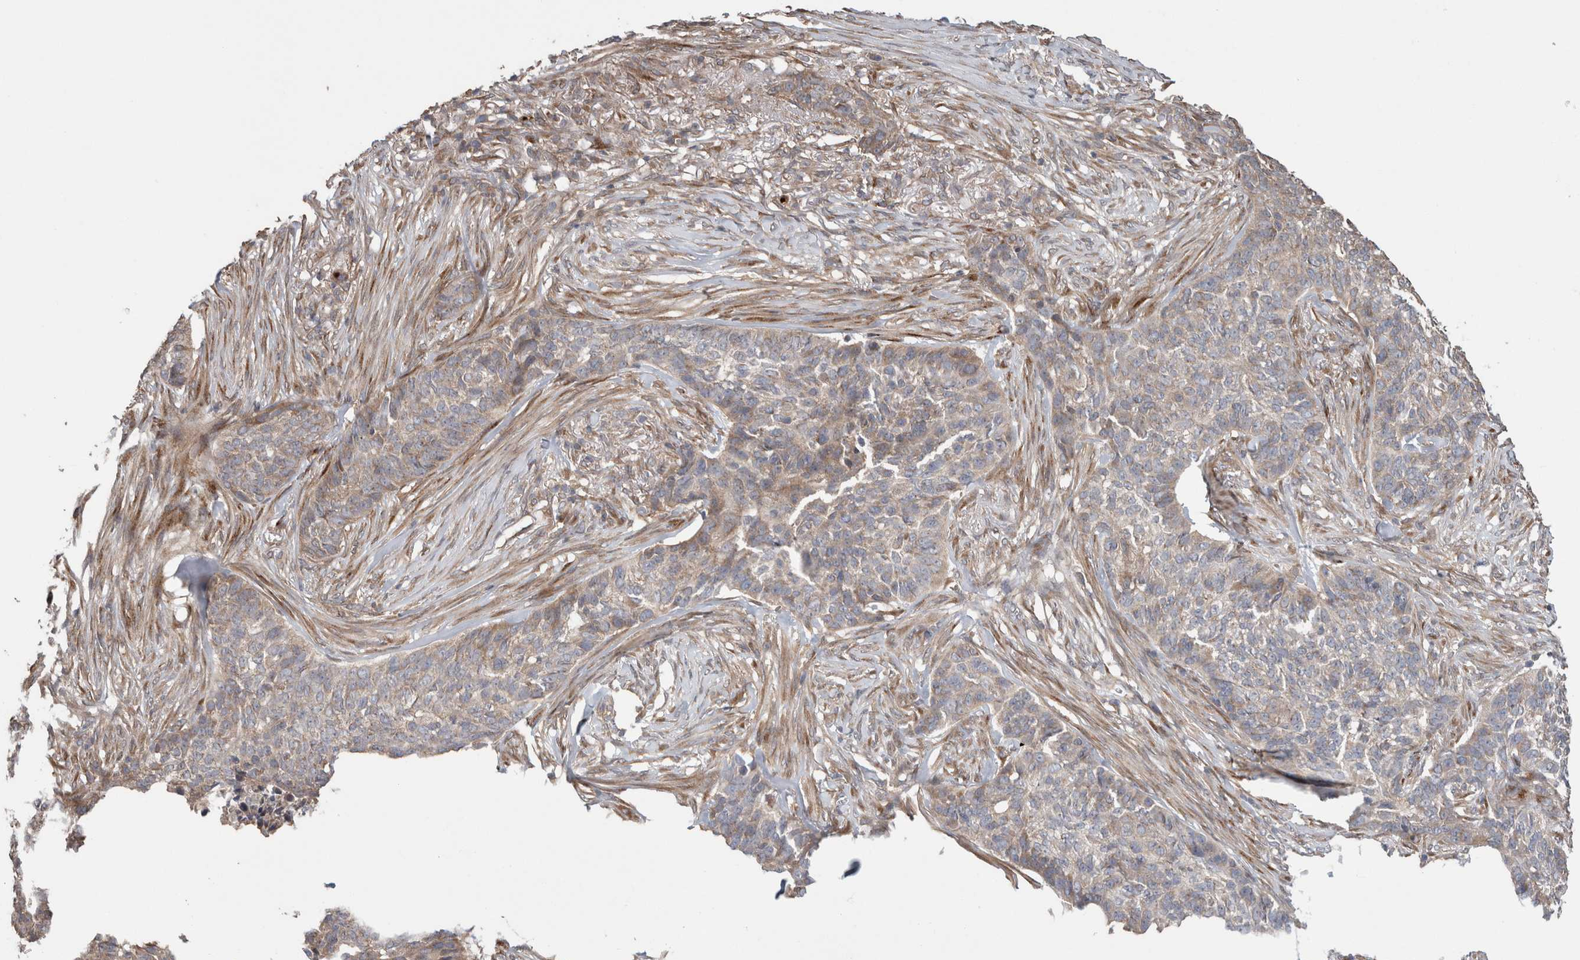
{"staining": {"intensity": "weak", "quantity": "25%-75%", "location": "cytoplasmic/membranous"}, "tissue": "skin cancer", "cell_type": "Tumor cells", "image_type": "cancer", "snomed": [{"axis": "morphology", "description": "Basal cell carcinoma"}, {"axis": "topography", "description": "Skin"}], "caption": "Skin cancer (basal cell carcinoma) stained with a brown dye demonstrates weak cytoplasmic/membranous positive positivity in about 25%-75% of tumor cells.", "gene": "TRIM5", "patient": {"sex": "male", "age": 85}}